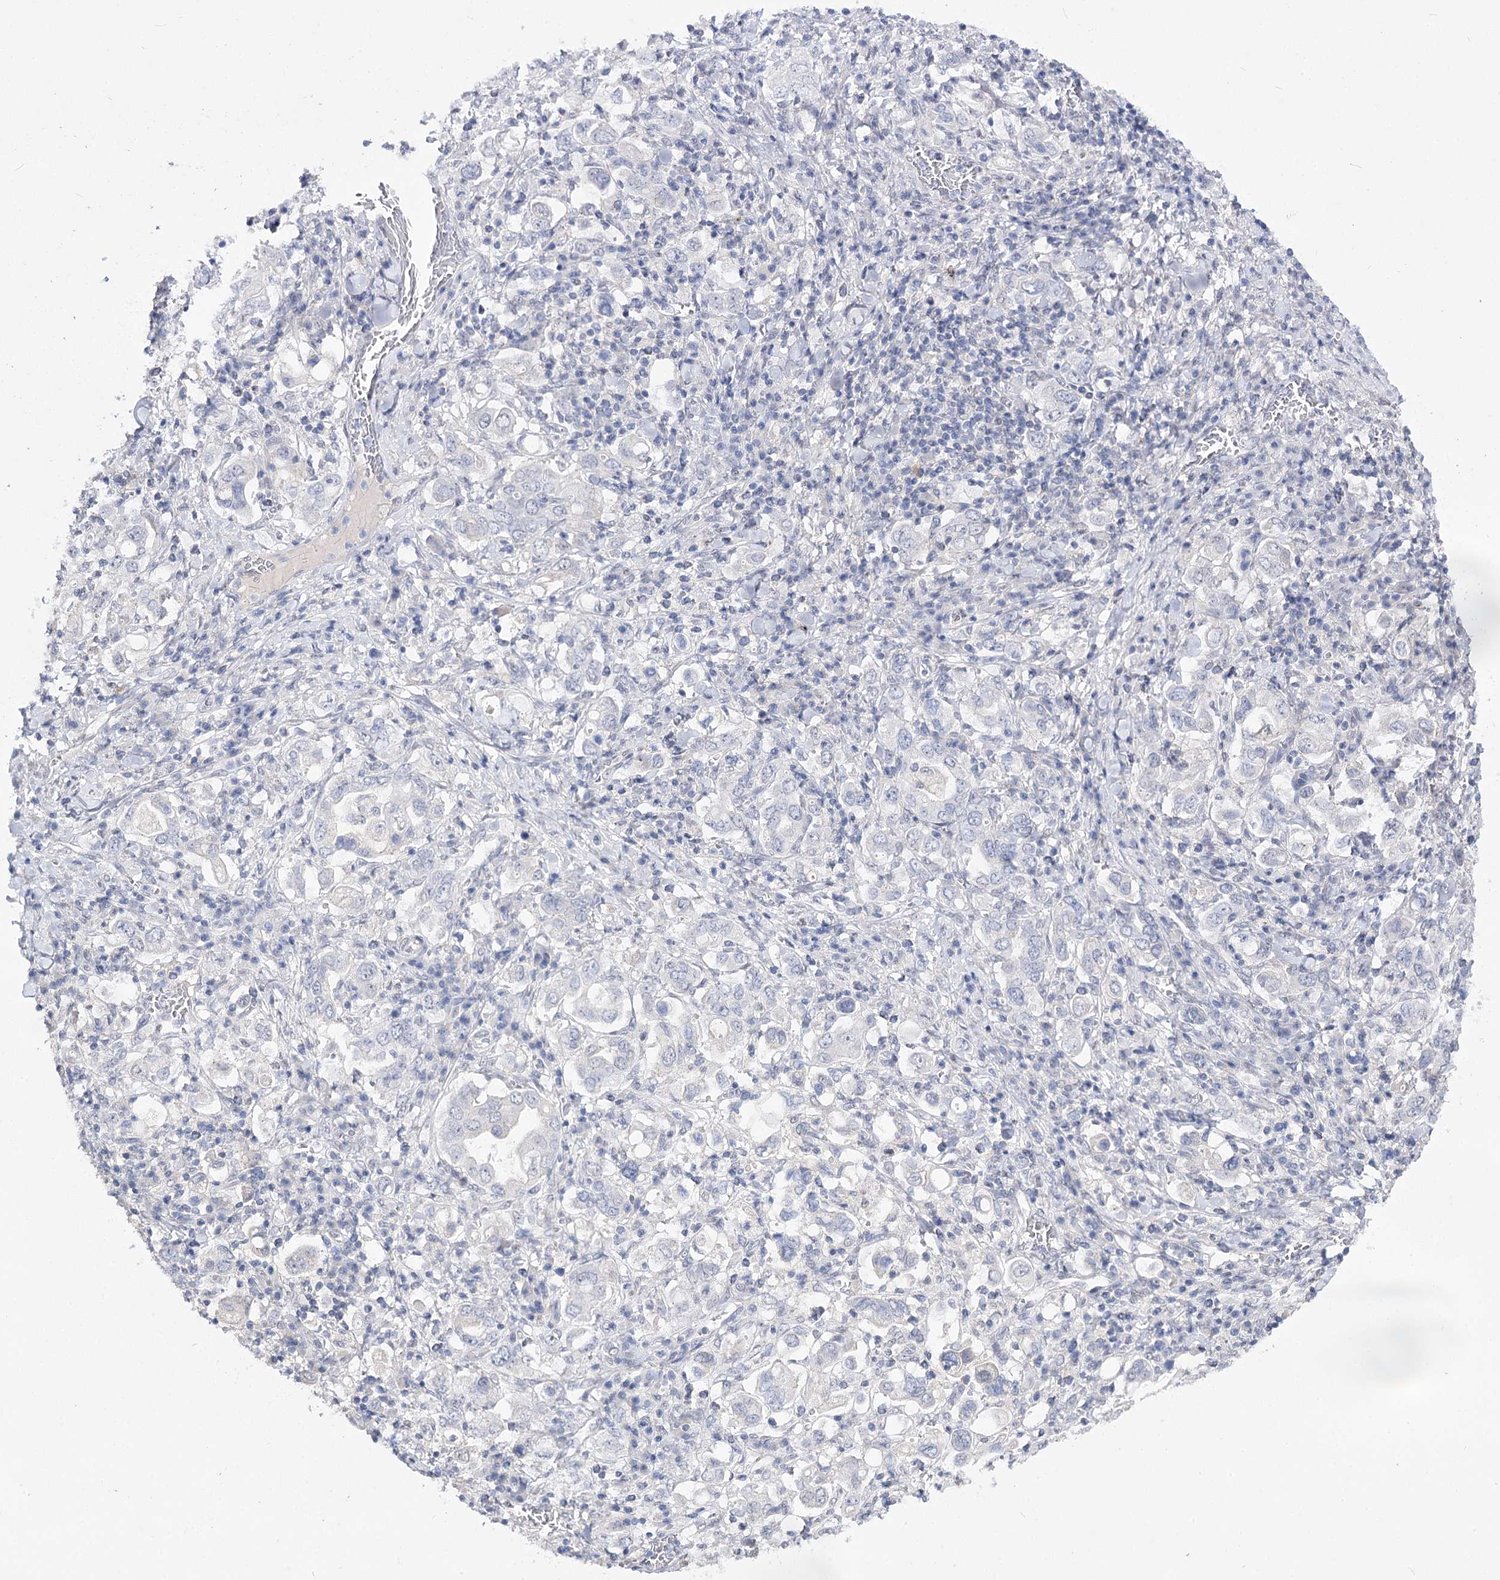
{"staining": {"intensity": "negative", "quantity": "none", "location": "none"}, "tissue": "stomach cancer", "cell_type": "Tumor cells", "image_type": "cancer", "snomed": [{"axis": "morphology", "description": "Adenocarcinoma, NOS"}, {"axis": "topography", "description": "Stomach, upper"}], "caption": "This image is of stomach cancer stained with immunohistochemistry to label a protein in brown with the nuclei are counter-stained blue. There is no positivity in tumor cells.", "gene": "ATP10B", "patient": {"sex": "male", "age": 62}}